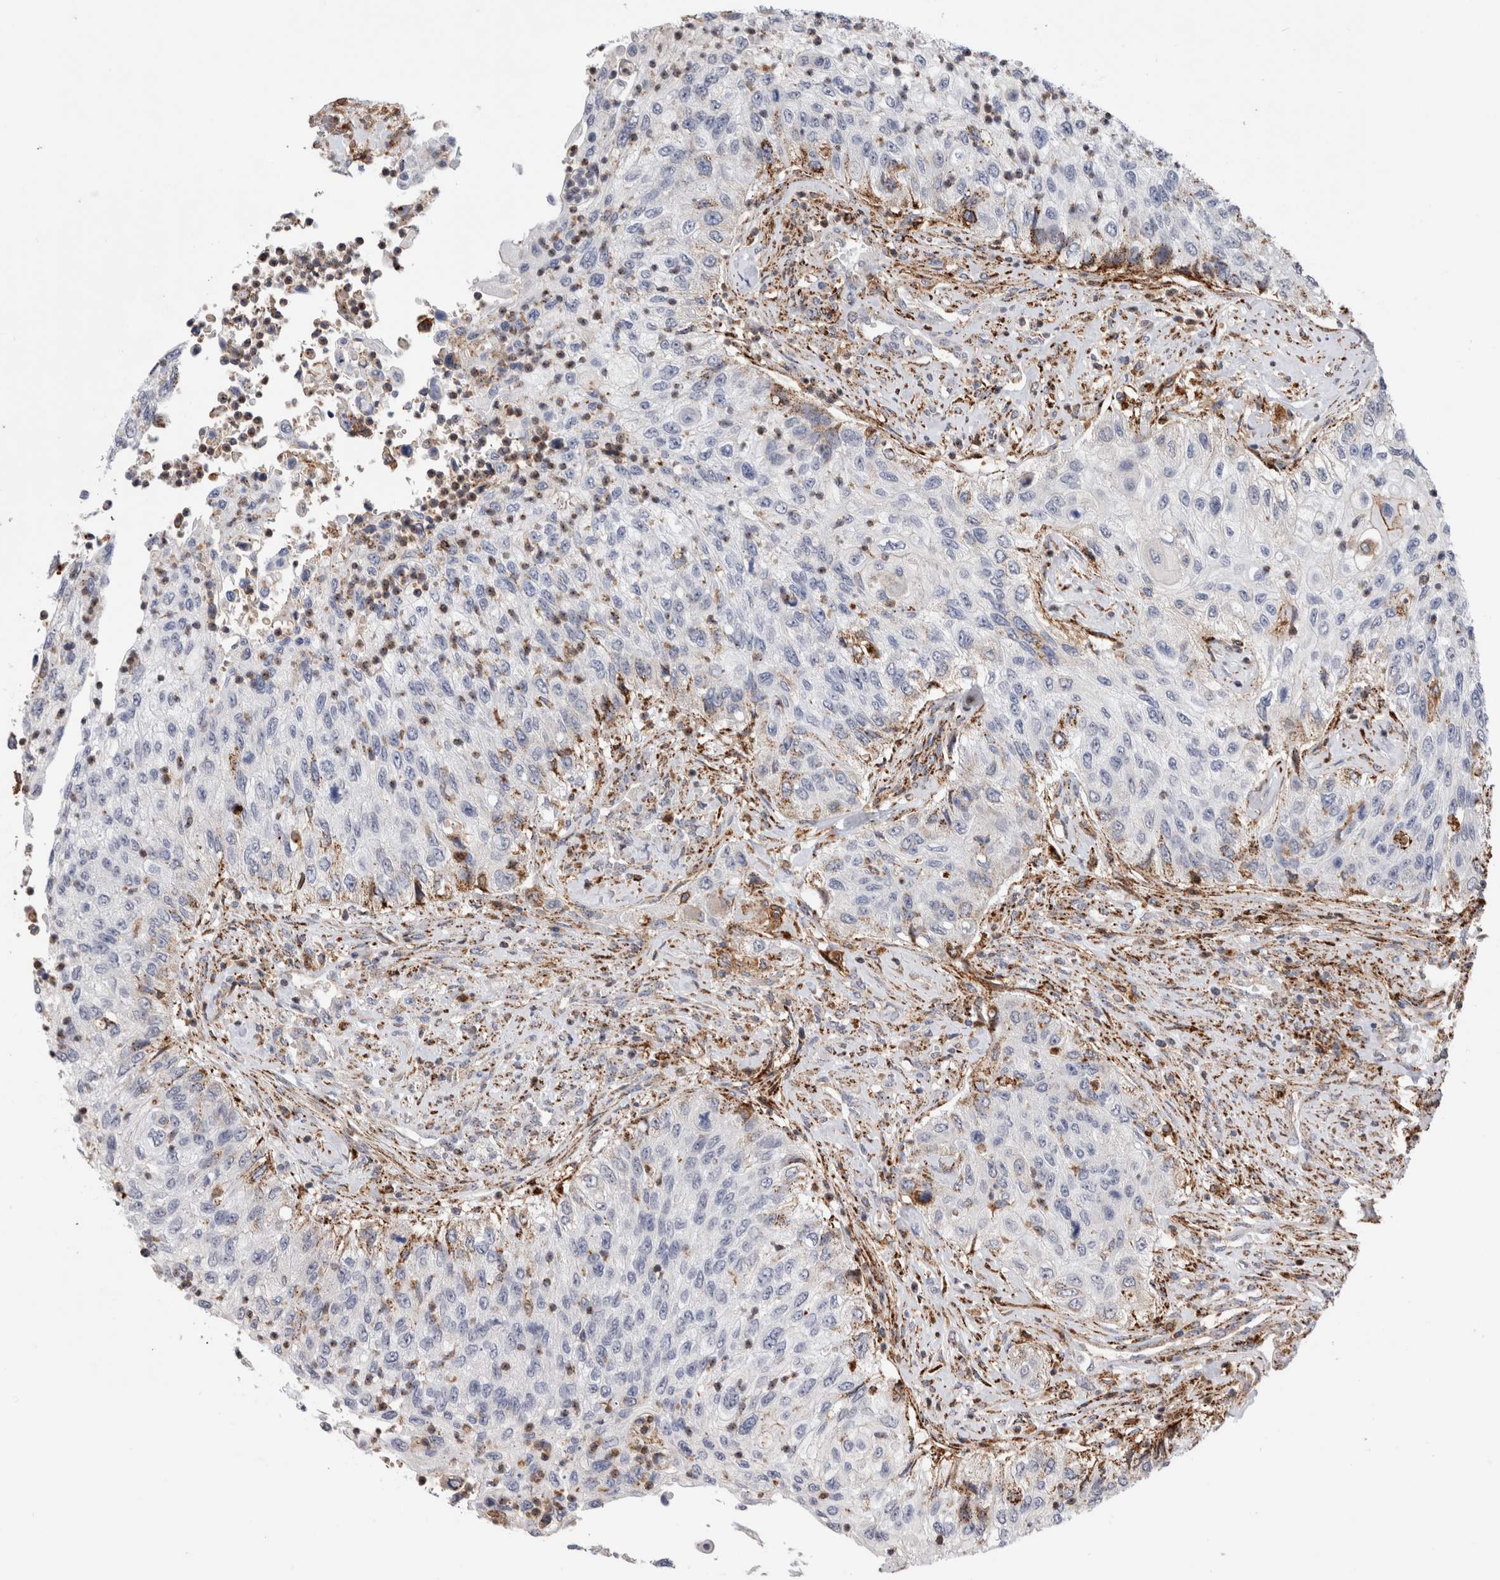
{"staining": {"intensity": "negative", "quantity": "none", "location": "none"}, "tissue": "urothelial cancer", "cell_type": "Tumor cells", "image_type": "cancer", "snomed": [{"axis": "morphology", "description": "Urothelial carcinoma, High grade"}, {"axis": "topography", "description": "Urinary bladder"}], "caption": "Tumor cells are negative for brown protein staining in urothelial cancer.", "gene": "CCDC88B", "patient": {"sex": "female", "age": 60}}